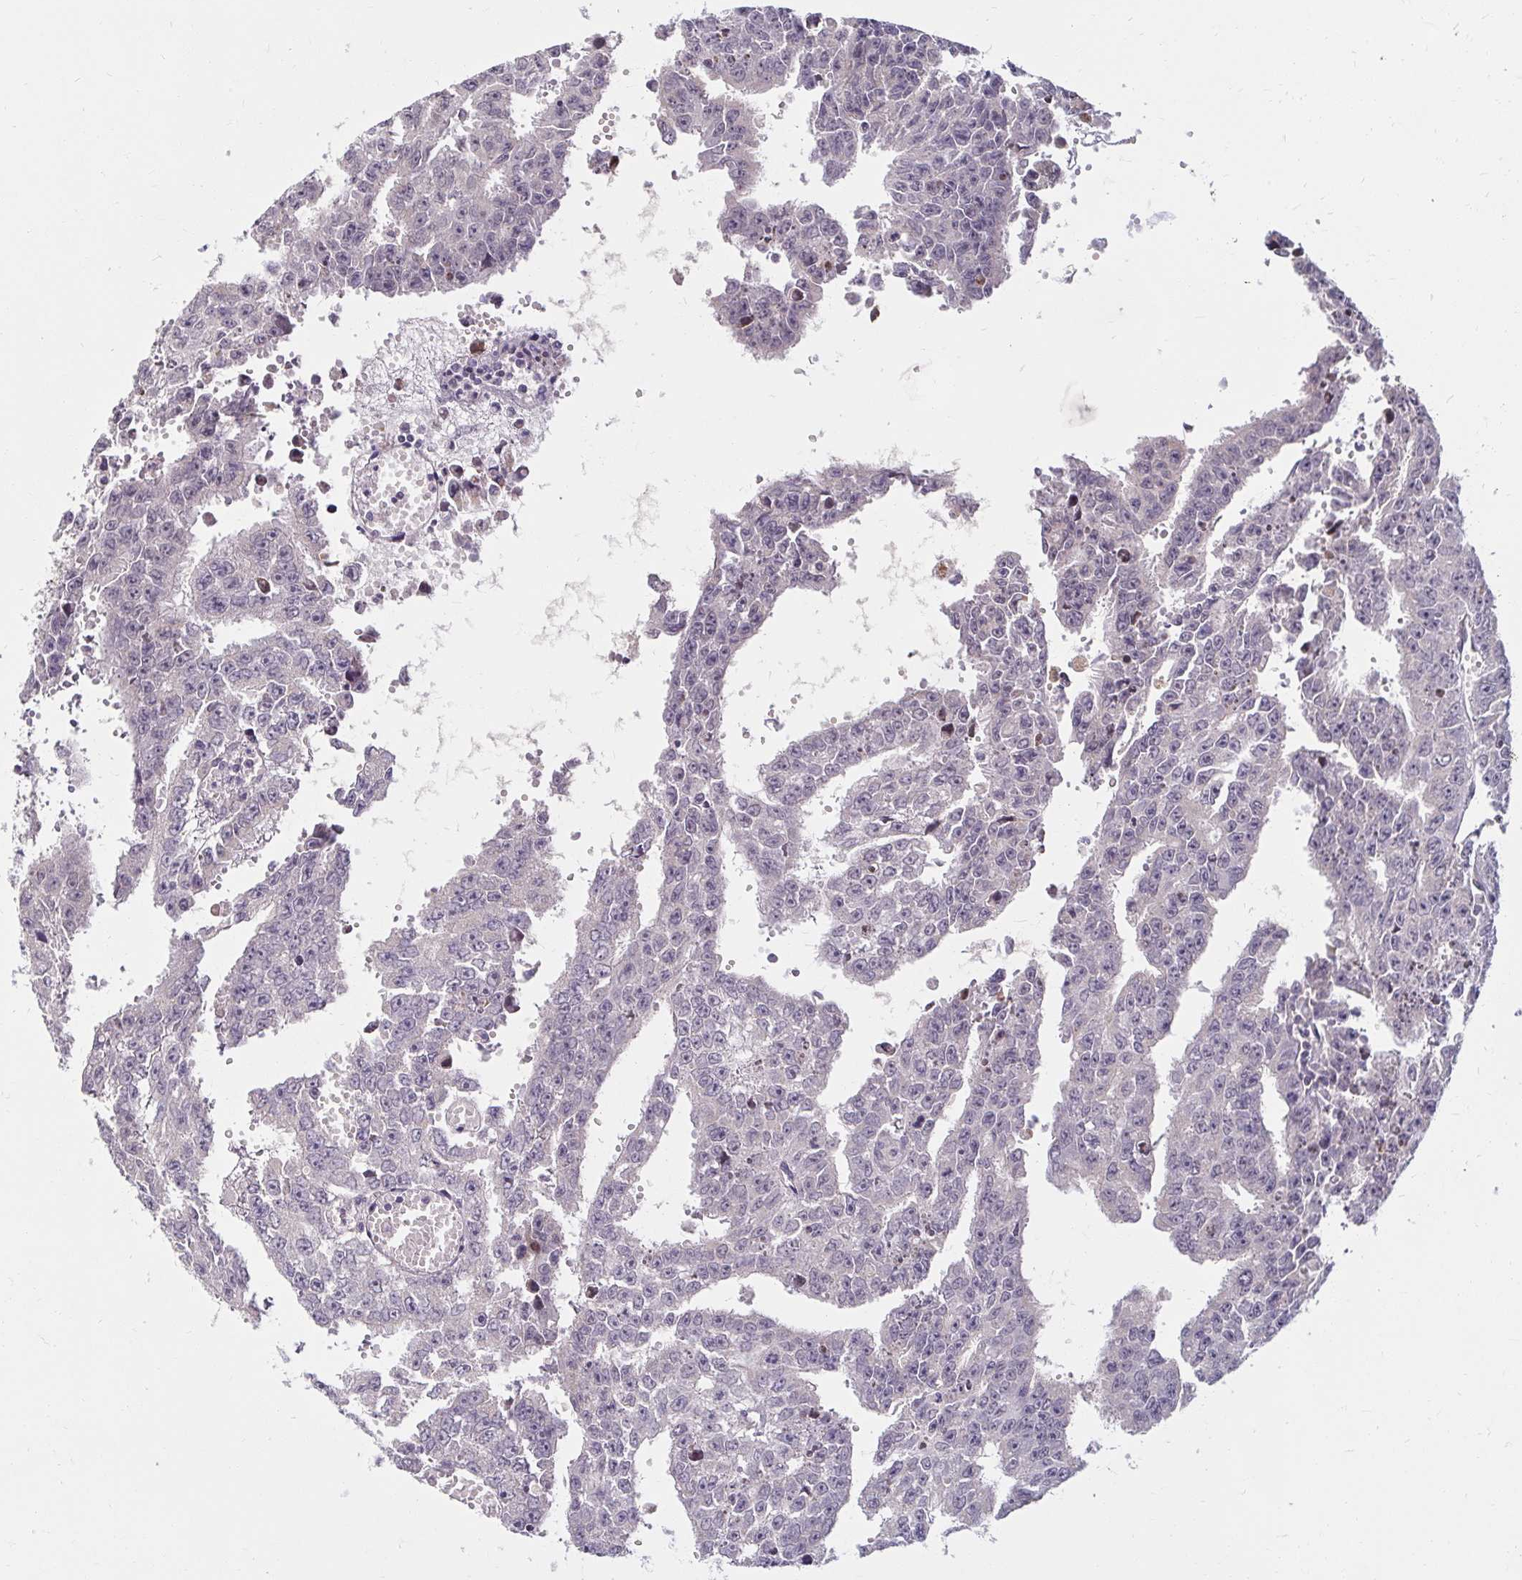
{"staining": {"intensity": "negative", "quantity": "none", "location": "none"}, "tissue": "testis cancer", "cell_type": "Tumor cells", "image_type": "cancer", "snomed": [{"axis": "morphology", "description": "Carcinoma, Embryonal, NOS"}, {"axis": "morphology", "description": "Teratoma, malignant, NOS"}, {"axis": "topography", "description": "Testis"}], "caption": "Testis cancer (embryonal carcinoma) was stained to show a protein in brown. There is no significant expression in tumor cells.", "gene": "DDN", "patient": {"sex": "male", "age": 24}}